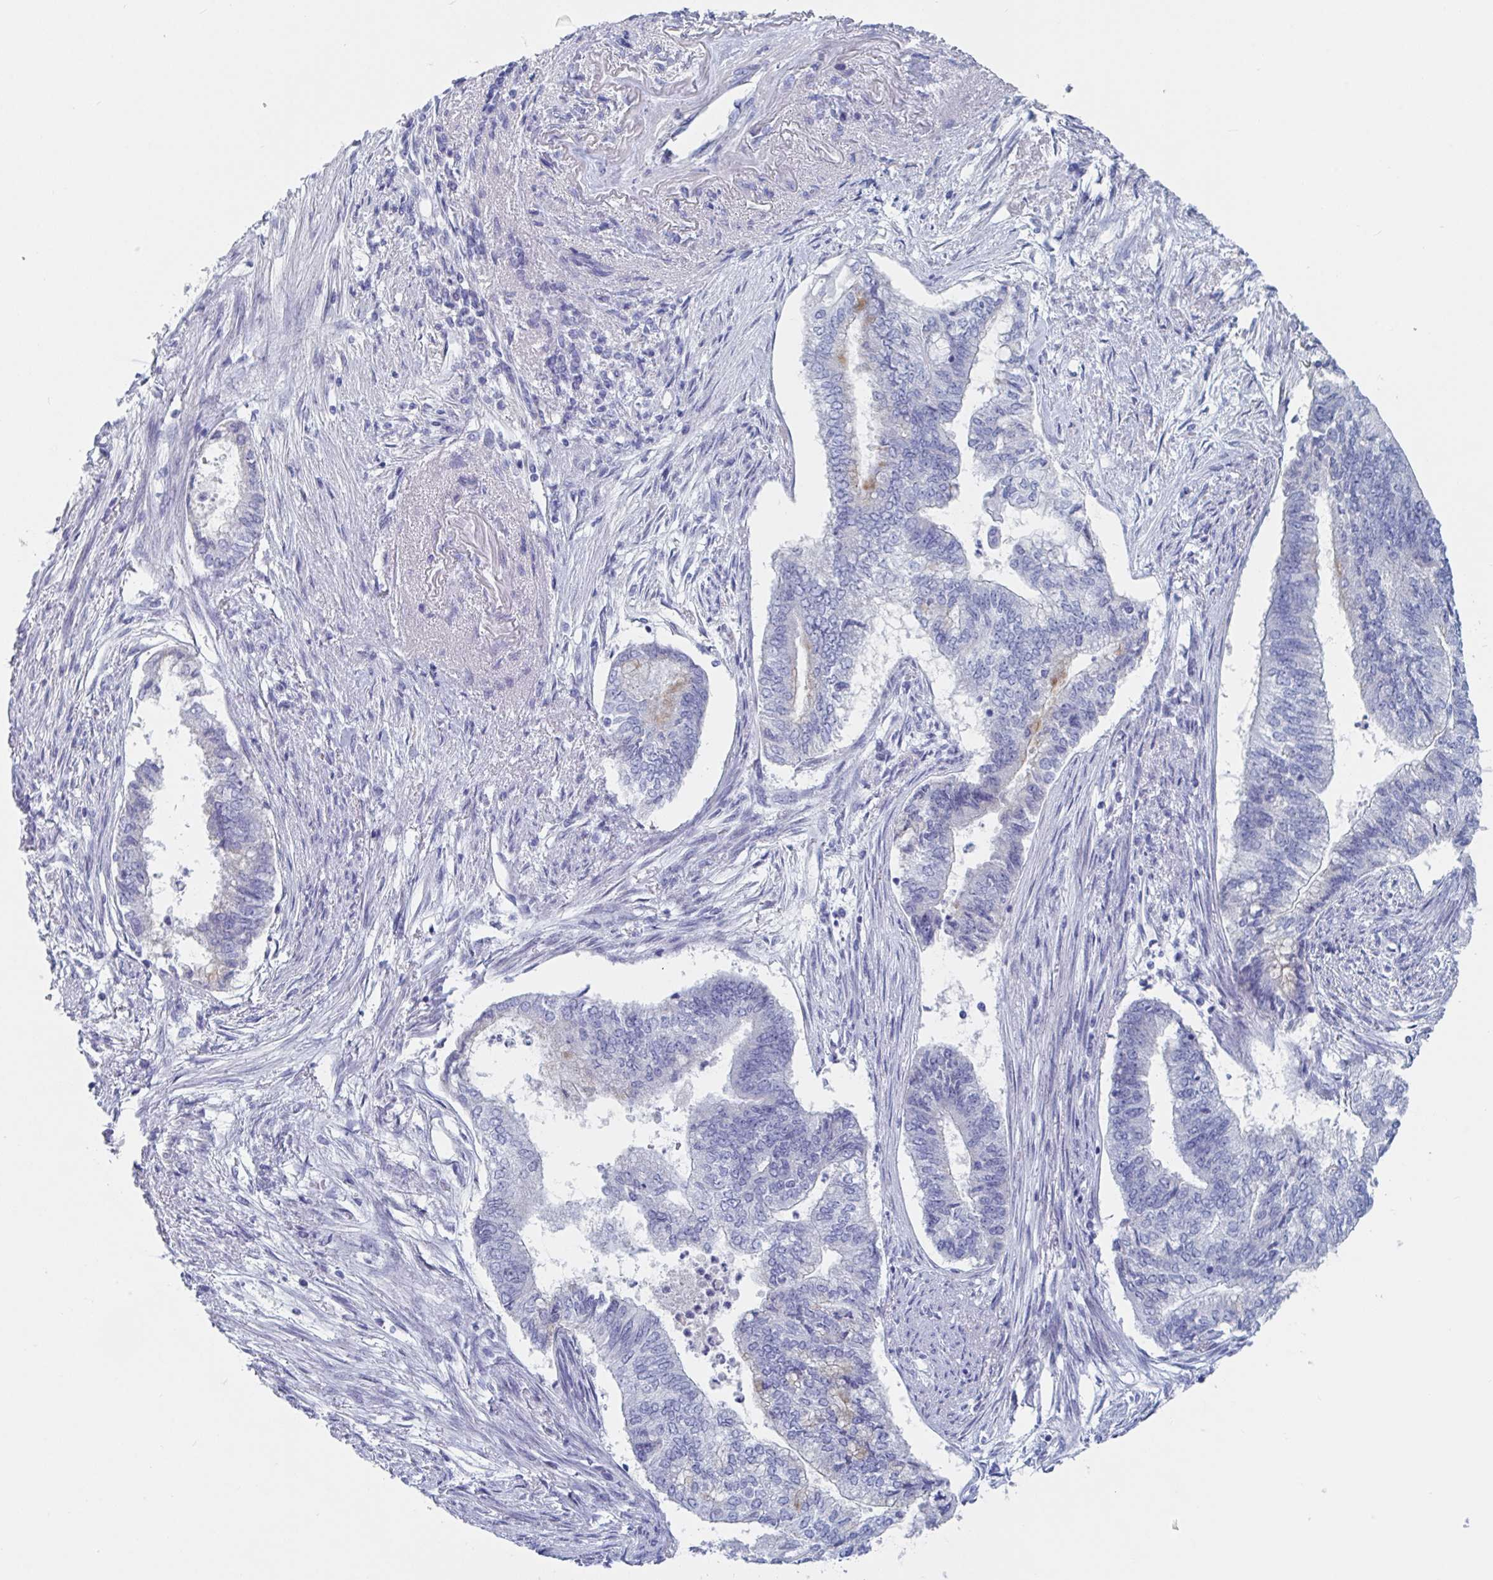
{"staining": {"intensity": "negative", "quantity": "none", "location": "none"}, "tissue": "endometrial cancer", "cell_type": "Tumor cells", "image_type": "cancer", "snomed": [{"axis": "morphology", "description": "Adenocarcinoma, NOS"}, {"axis": "topography", "description": "Endometrium"}], "caption": "Immunohistochemistry micrograph of endometrial adenocarcinoma stained for a protein (brown), which shows no staining in tumor cells.", "gene": "DPEP3", "patient": {"sex": "female", "age": 65}}